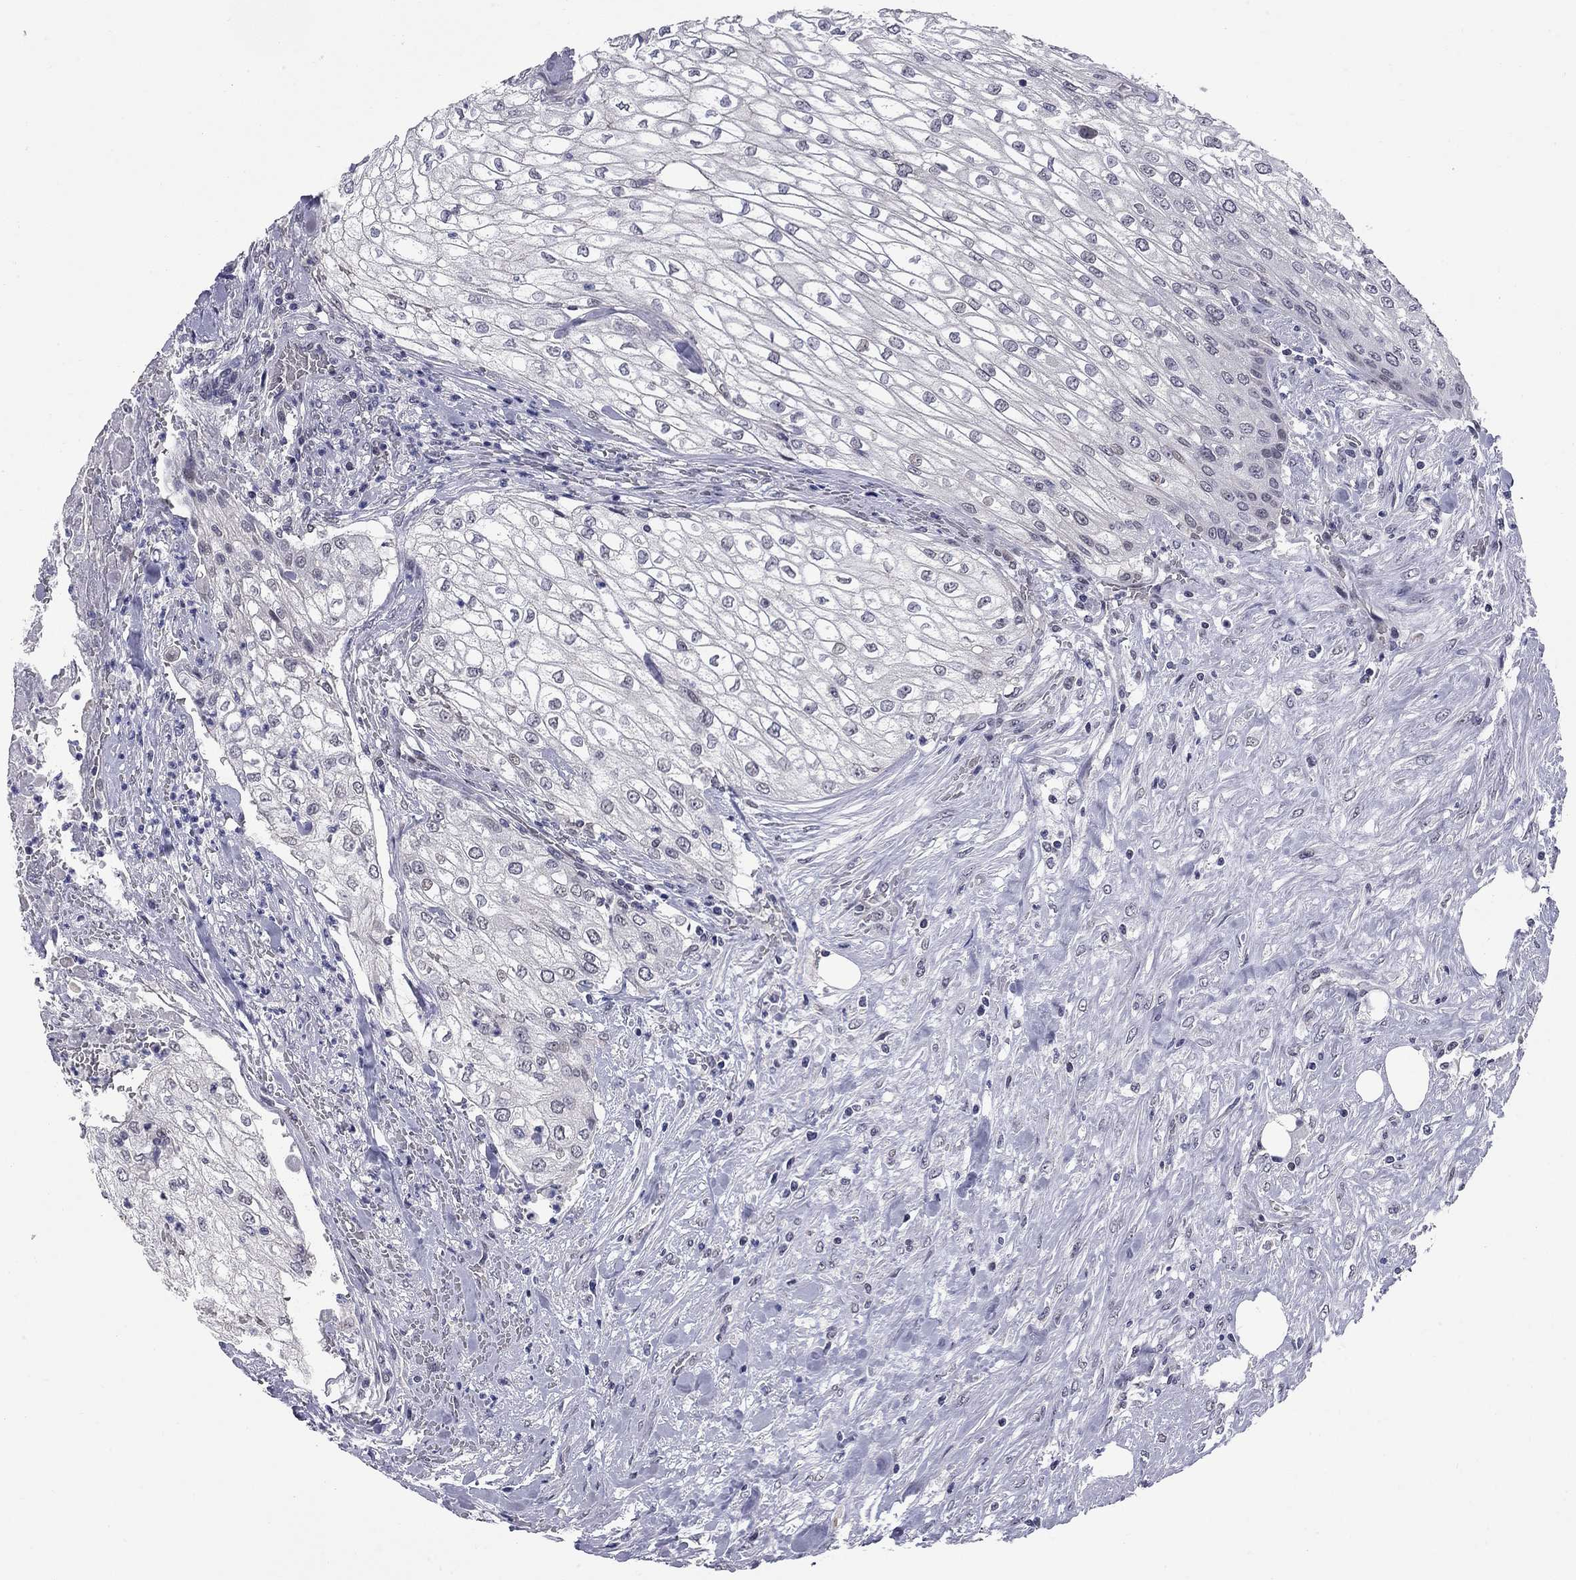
{"staining": {"intensity": "negative", "quantity": "none", "location": "none"}, "tissue": "urothelial cancer", "cell_type": "Tumor cells", "image_type": "cancer", "snomed": [{"axis": "morphology", "description": "Urothelial carcinoma, High grade"}, {"axis": "topography", "description": "Urinary bladder"}], "caption": "High-grade urothelial carcinoma was stained to show a protein in brown. There is no significant positivity in tumor cells. Nuclei are stained in blue.", "gene": "HTR4", "patient": {"sex": "male", "age": 62}}